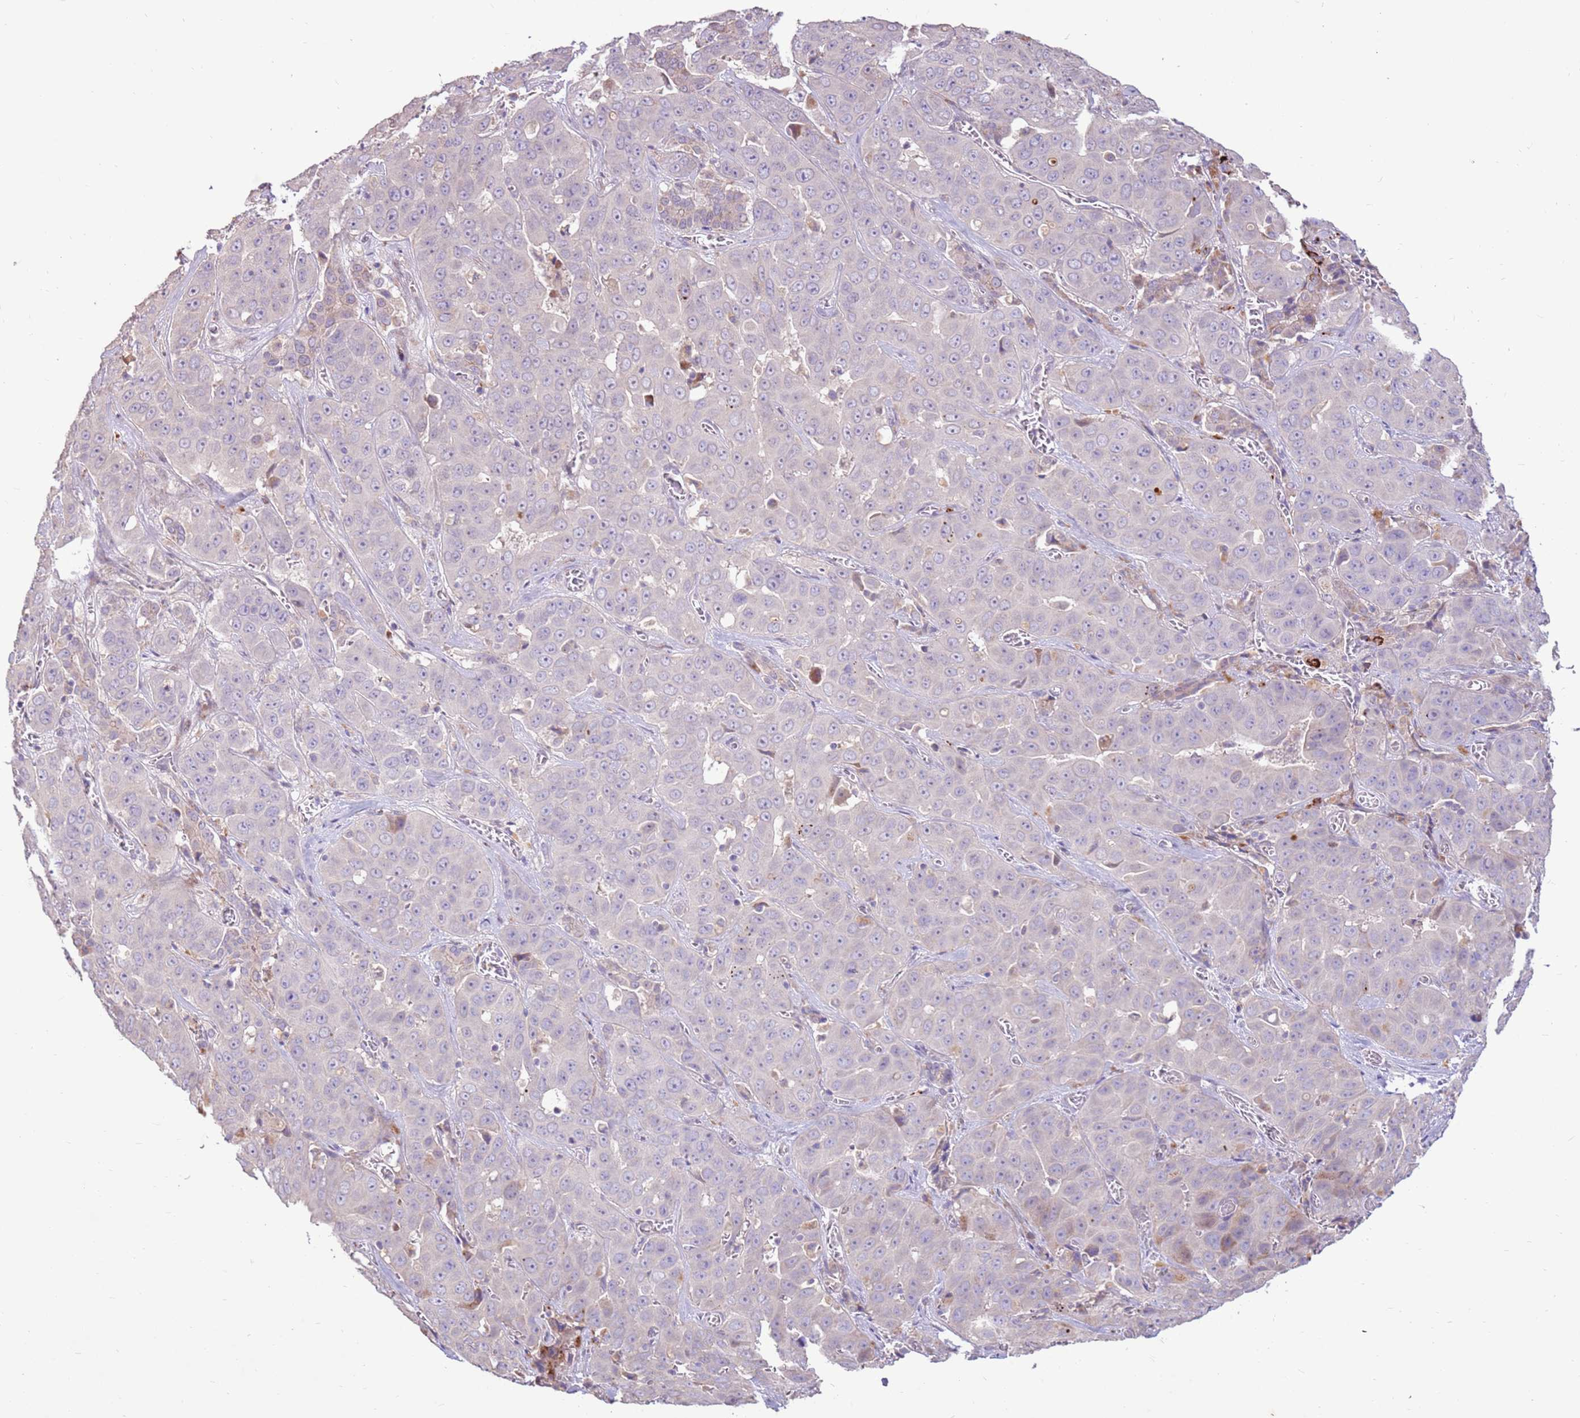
{"staining": {"intensity": "negative", "quantity": "none", "location": "none"}, "tissue": "liver cancer", "cell_type": "Tumor cells", "image_type": "cancer", "snomed": [{"axis": "morphology", "description": "Cholangiocarcinoma"}, {"axis": "topography", "description": "Liver"}], "caption": "Immunohistochemistry (IHC) micrograph of liver cholangiocarcinoma stained for a protein (brown), which demonstrates no staining in tumor cells.", "gene": "LGI4", "patient": {"sex": "female", "age": 52}}